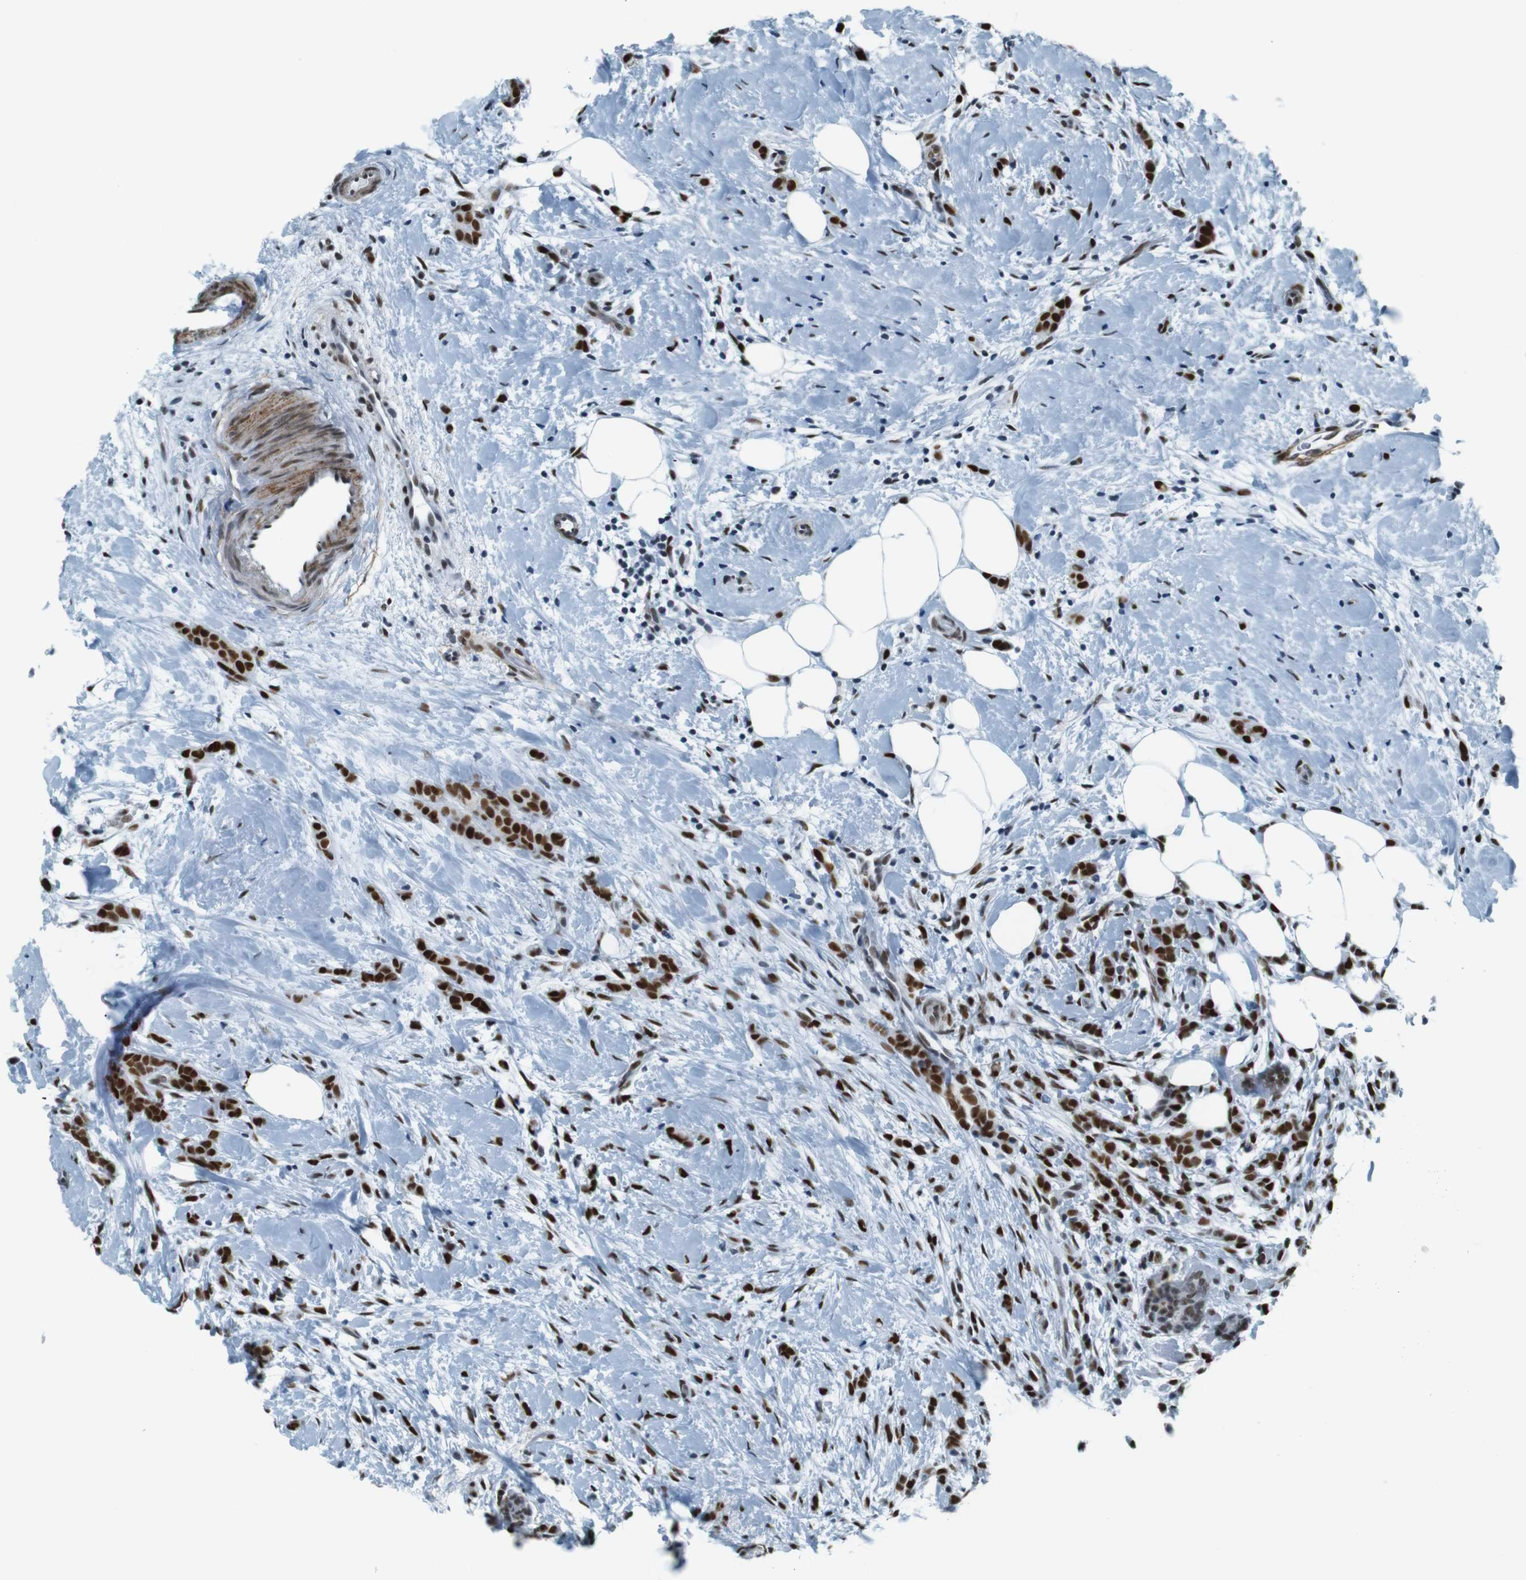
{"staining": {"intensity": "strong", "quantity": ">75%", "location": "cytoplasmic/membranous,nuclear"}, "tissue": "breast cancer", "cell_type": "Tumor cells", "image_type": "cancer", "snomed": [{"axis": "morphology", "description": "Lobular carcinoma, in situ"}, {"axis": "morphology", "description": "Lobular carcinoma"}, {"axis": "topography", "description": "Breast"}], "caption": "Strong cytoplasmic/membranous and nuclear protein staining is seen in approximately >75% of tumor cells in breast lobular carcinoma. The protein of interest is shown in brown color, while the nuclei are stained blue.", "gene": "HEXIM1", "patient": {"sex": "female", "age": 41}}